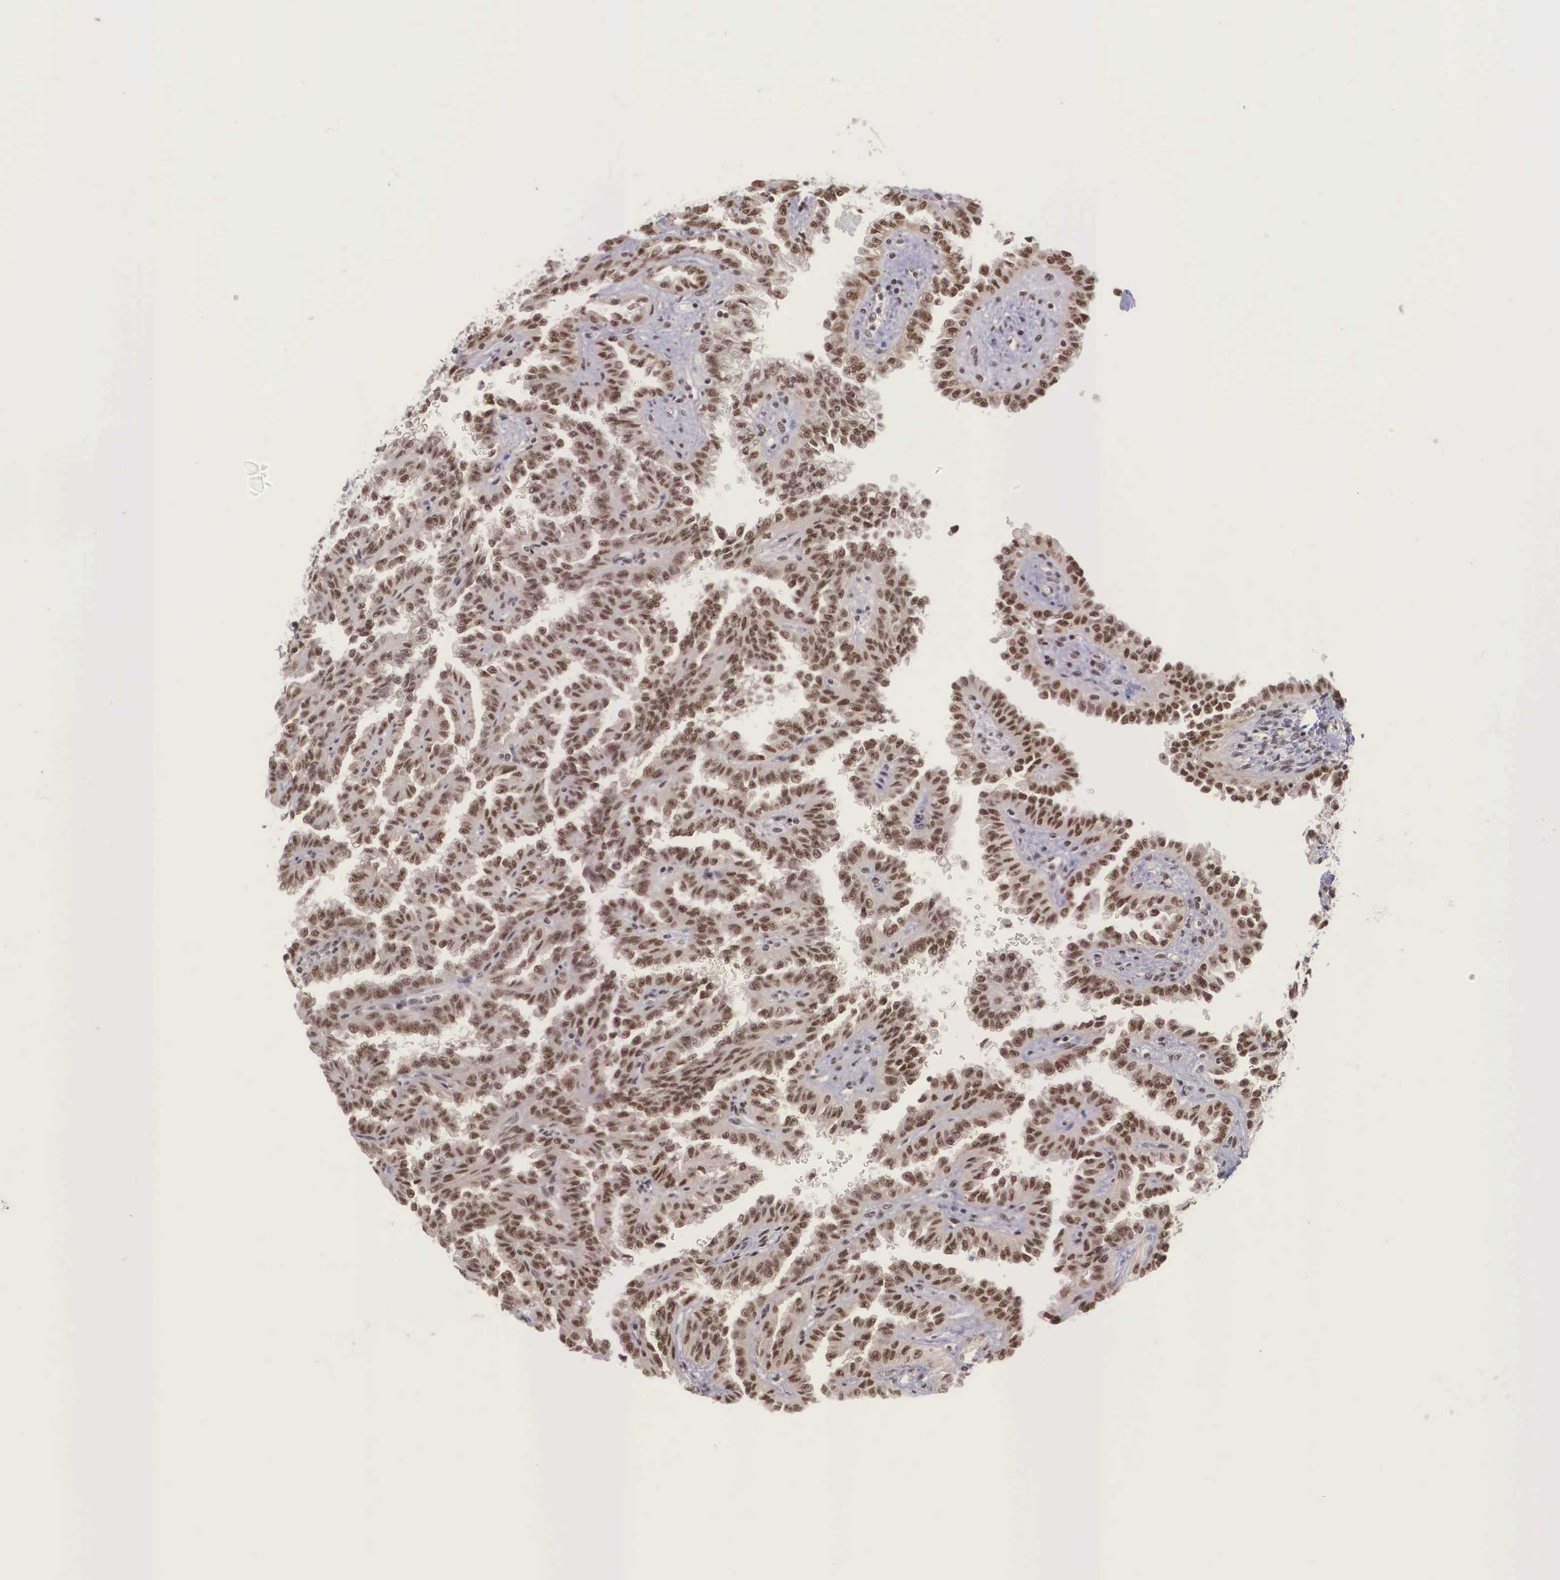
{"staining": {"intensity": "moderate", "quantity": ">75%", "location": "nuclear"}, "tissue": "renal cancer", "cell_type": "Tumor cells", "image_type": "cancer", "snomed": [{"axis": "morphology", "description": "Inflammation, NOS"}, {"axis": "morphology", "description": "Adenocarcinoma, NOS"}, {"axis": "topography", "description": "Kidney"}], "caption": "Moderate nuclear expression is present in about >75% of tumor cells in adenocarcinoma (renal).", "gene": "POLR2F", "patient": {"sex": "male", "age": 68}}